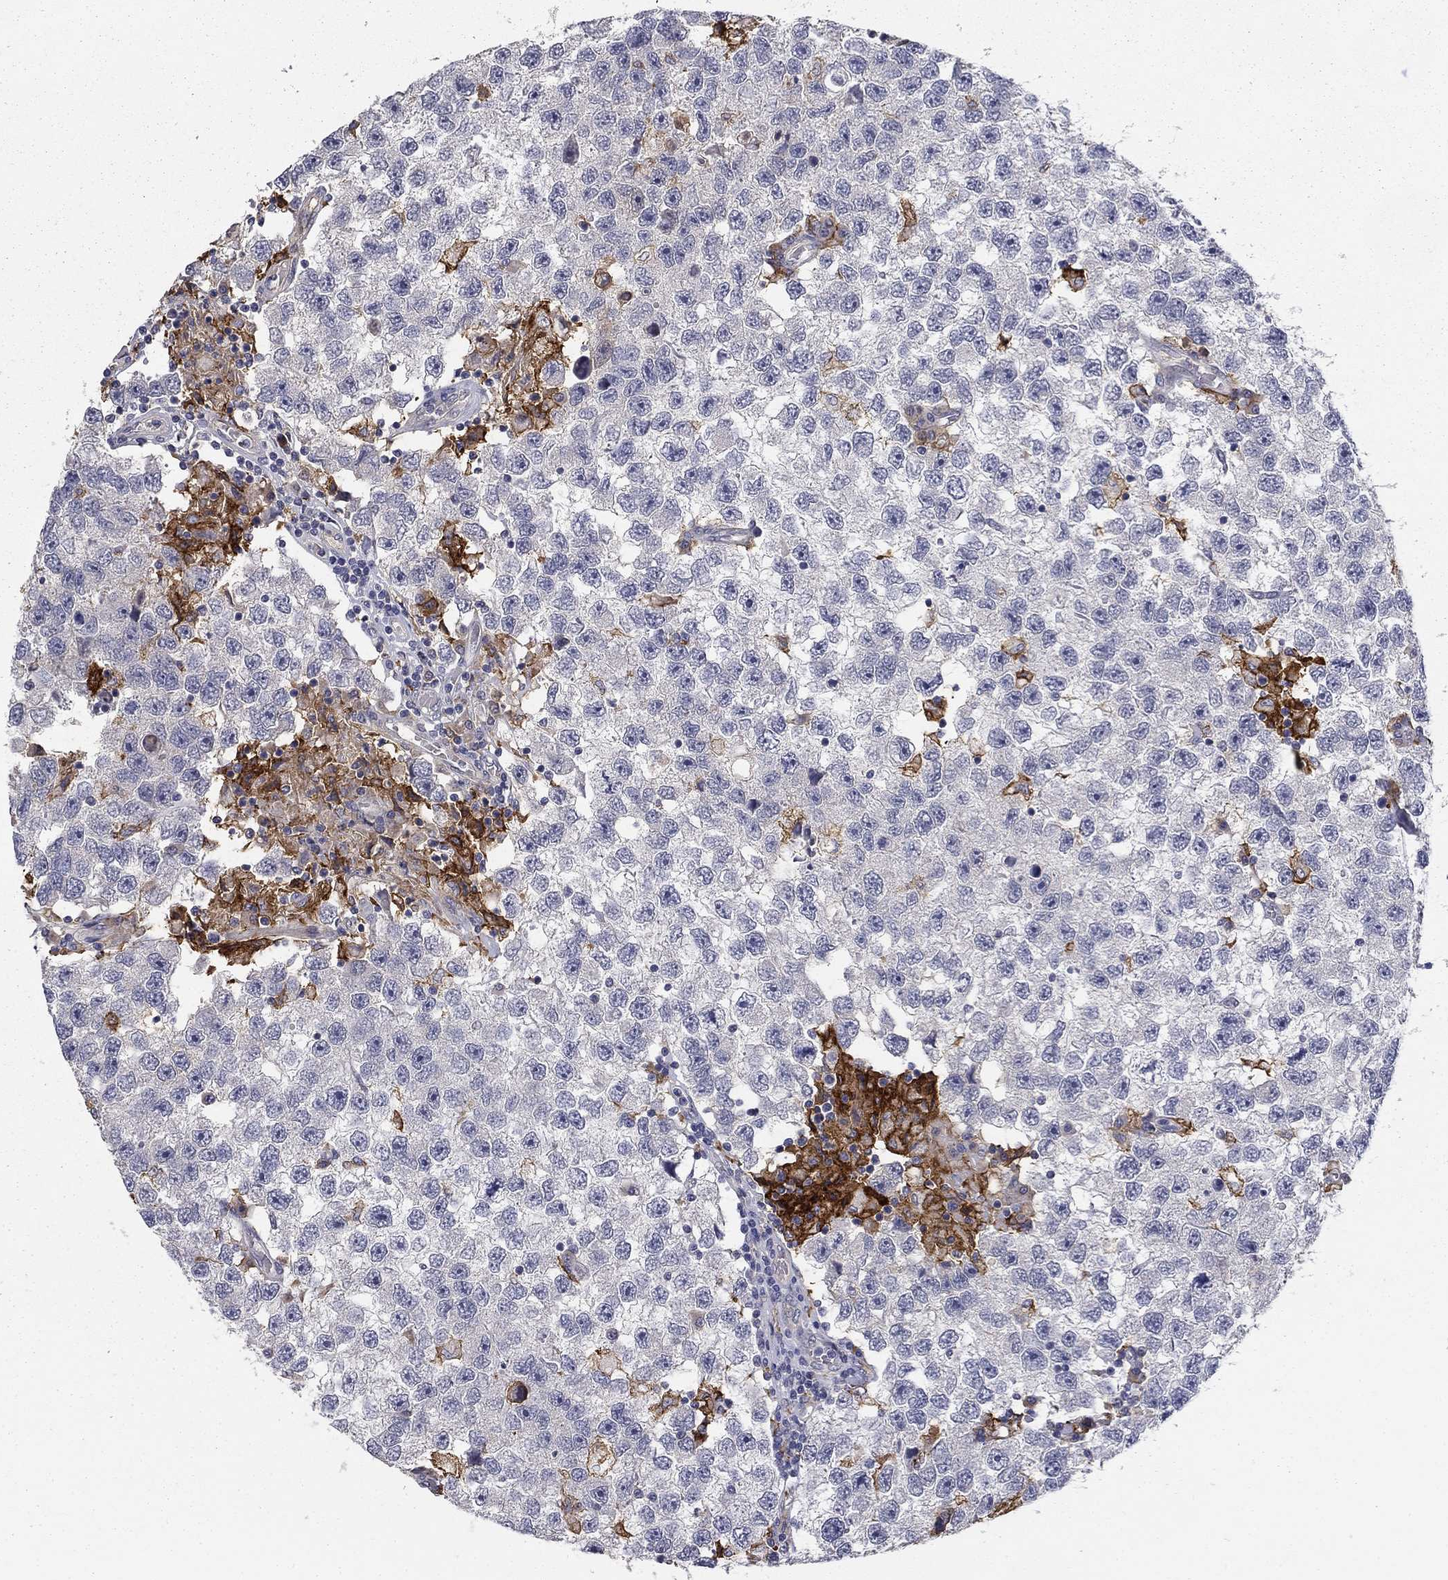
{"staining": {"intensity": "negative", "quantity": "none", "location": "none"}, "tissue": "testis cancer", "cell_type": "Tumor cells", "image_type": "cancer", "snomed": [{"axis": "morphology", "description": "Seminoma, NOS"}, {"axis": "topography", "description": "Testis"}], "caption": "Human seminoma (testis) stained for a protein using IHC shows no positivity in tumor cells.", "gene": "CD274", "patient": {"sex": "male", "age": 26}}